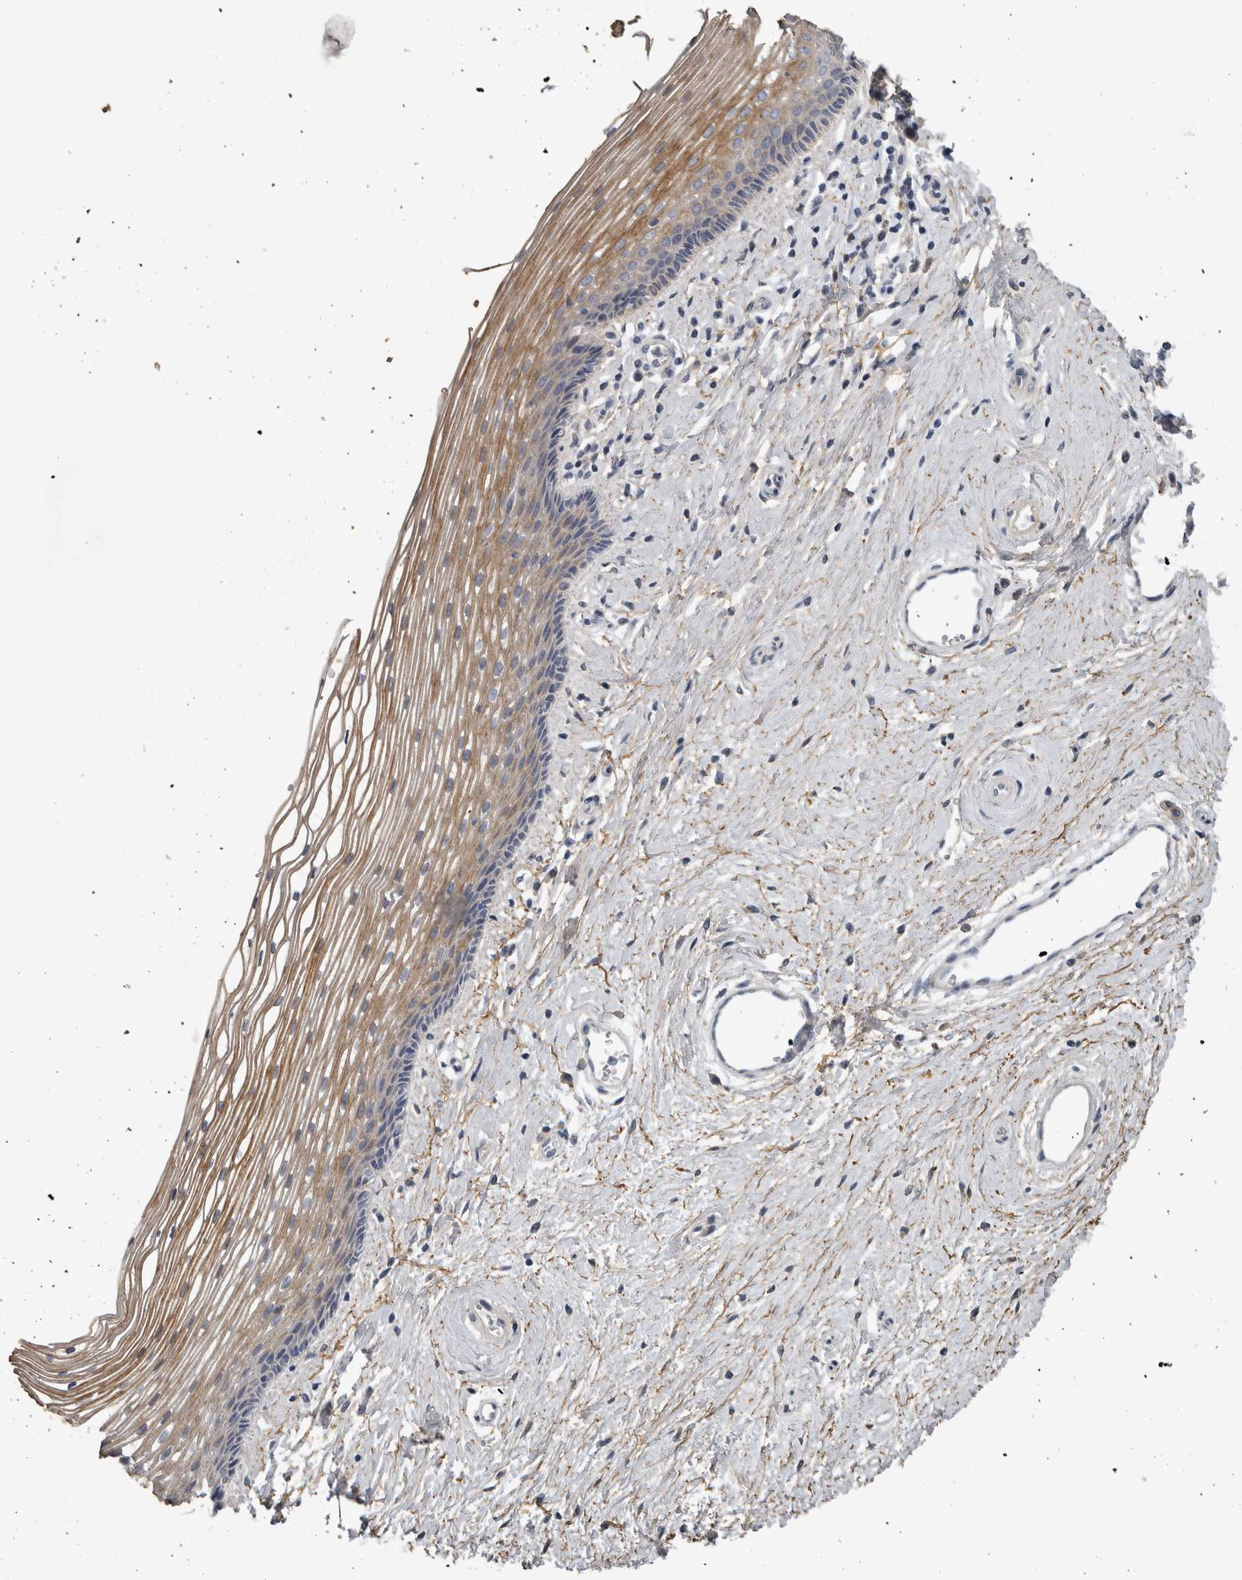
{"staining": {"intensity": "moderate", "quantity": "25%-75%", "location": "cytoplasmic/membranous"}, "tissue": "vagina", "cell_type": "Squamous epithelial cells", "image_type": "normal", "snomed": [{"axis": "morphology", "description": "Normal tissue, NOS"}, {"axis": "topography", "description": "Vagina"}], "caption": "IHC of unremarkable human vagina shows medium levels of moderate cytoplasmic/membranous staining in approximately 25%-75% of squamous epithelial cells. Nuclei are stained in blue.", "gene": "EFEMP2", "patient": {"sex": "female", "age": 46}}